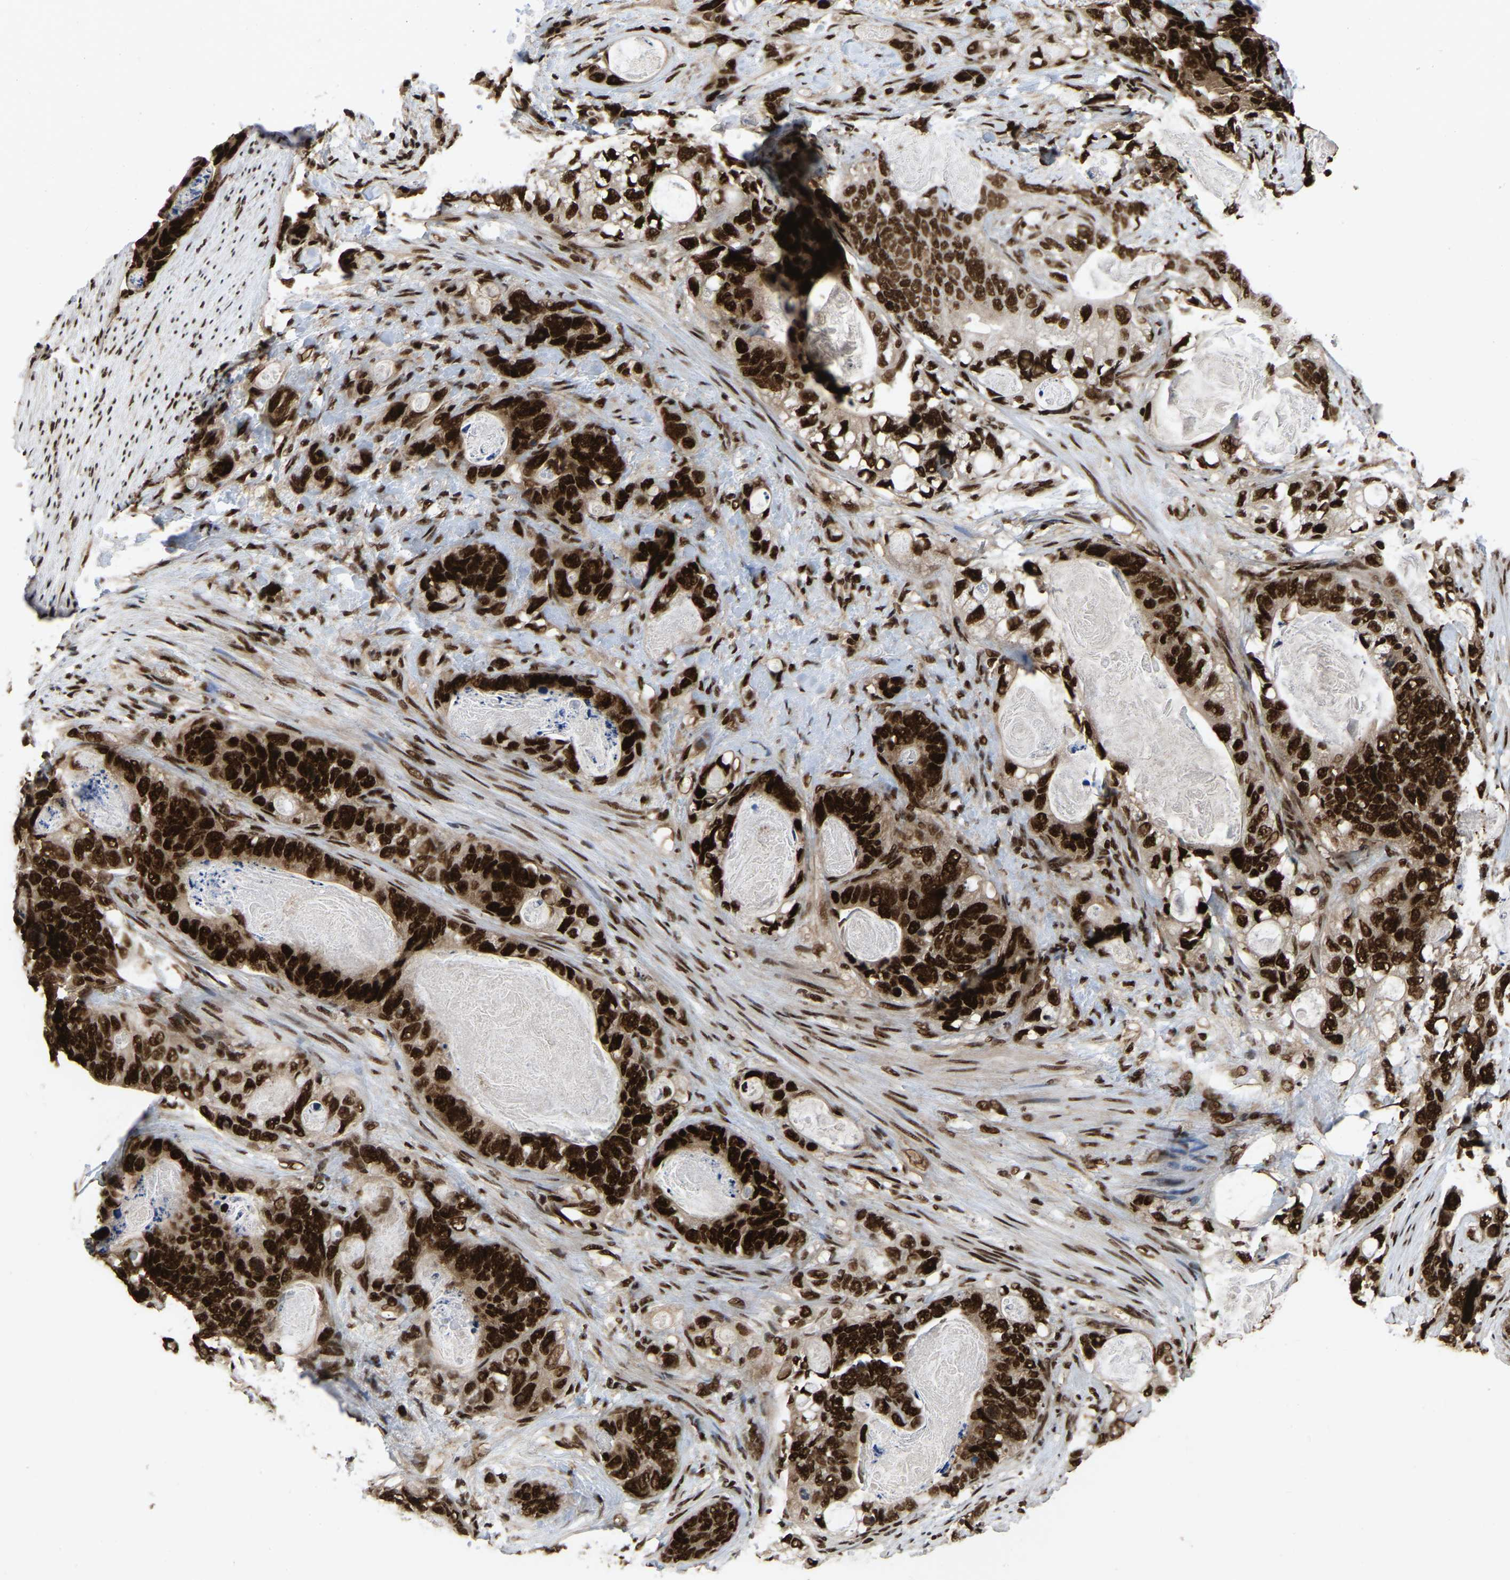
{"staining": {"intensity": "strong", "quantity": ">75%", "location": "nuclear"}, "tissue": "stomach cancer", "cell_type": "Tumor cells", "image_type": "cancer", "snomed": [{"axis": "morphology", "description": "Normal tissue, NOS"}, {"axis": "morphology", "description": "Adenocarcinoma, NOS"}, {"axis": "topography", "description": "Stomach"}], "caption": "Immunohistochemistry (DAB (3,3'-diaminobenzidine)) staining of human adenocarcinoma (stomach) displays strong nuclear protein expression in about >75% of tumor cells.", "gene": "TBL1XR1", "patient": {"sex": "female", "age": 89}}